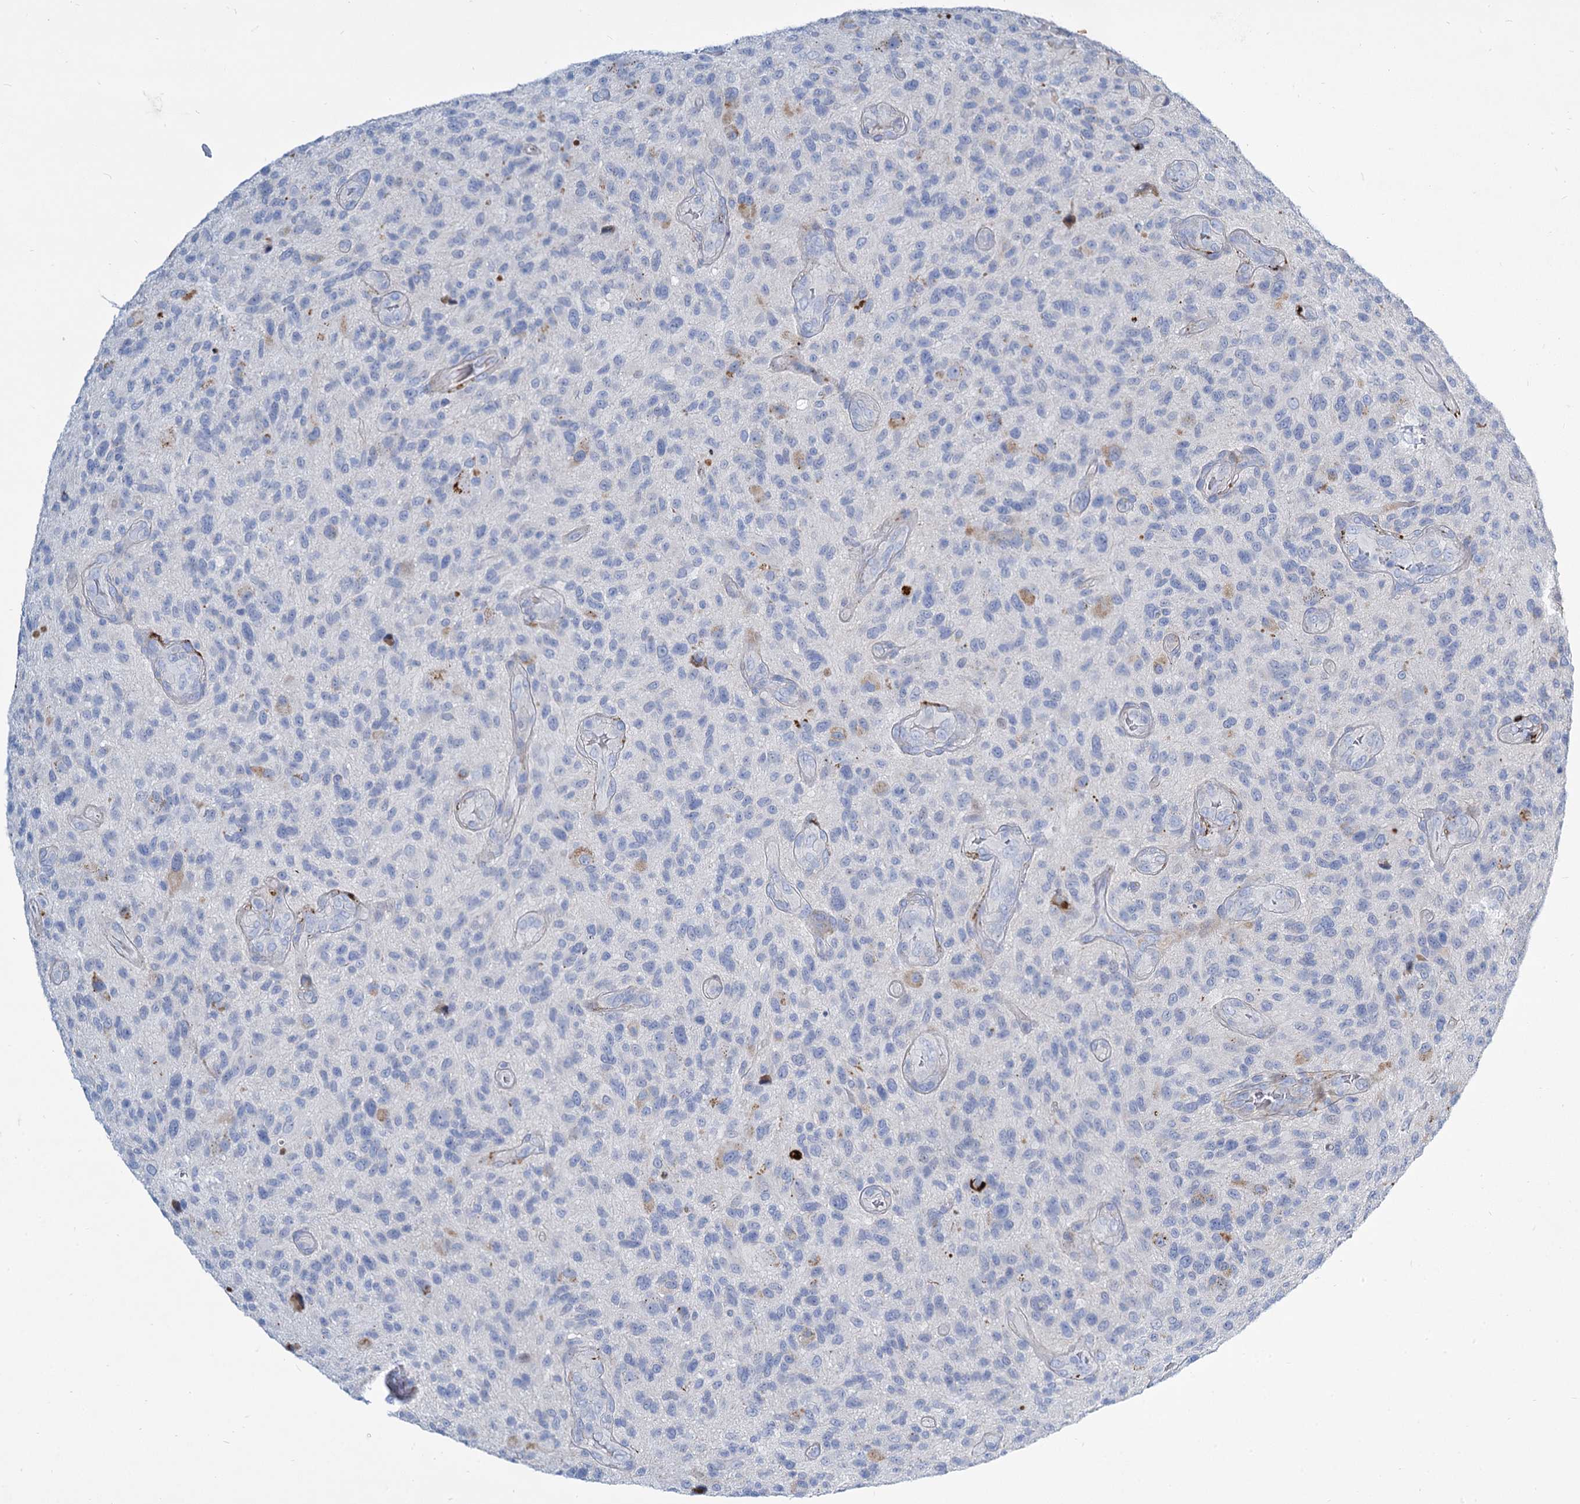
{"staining": {"intensity": "negative", "quantity": "none", "location": "none"}, "tissue": "glioma", "cell_type": "Tumor cells", "image_type": "cancer", "snomed": [{"axis": "morphology", "description": "Glioma, malignant, High grade"}, {"axis": "topography", "description": "Brain"}], "caption": "Immunohistochemical staining of glioma reveals no significant positivity in tumor cells.", "gene": "TRIM77", "patient": {"sex": "male", "age": 47}}